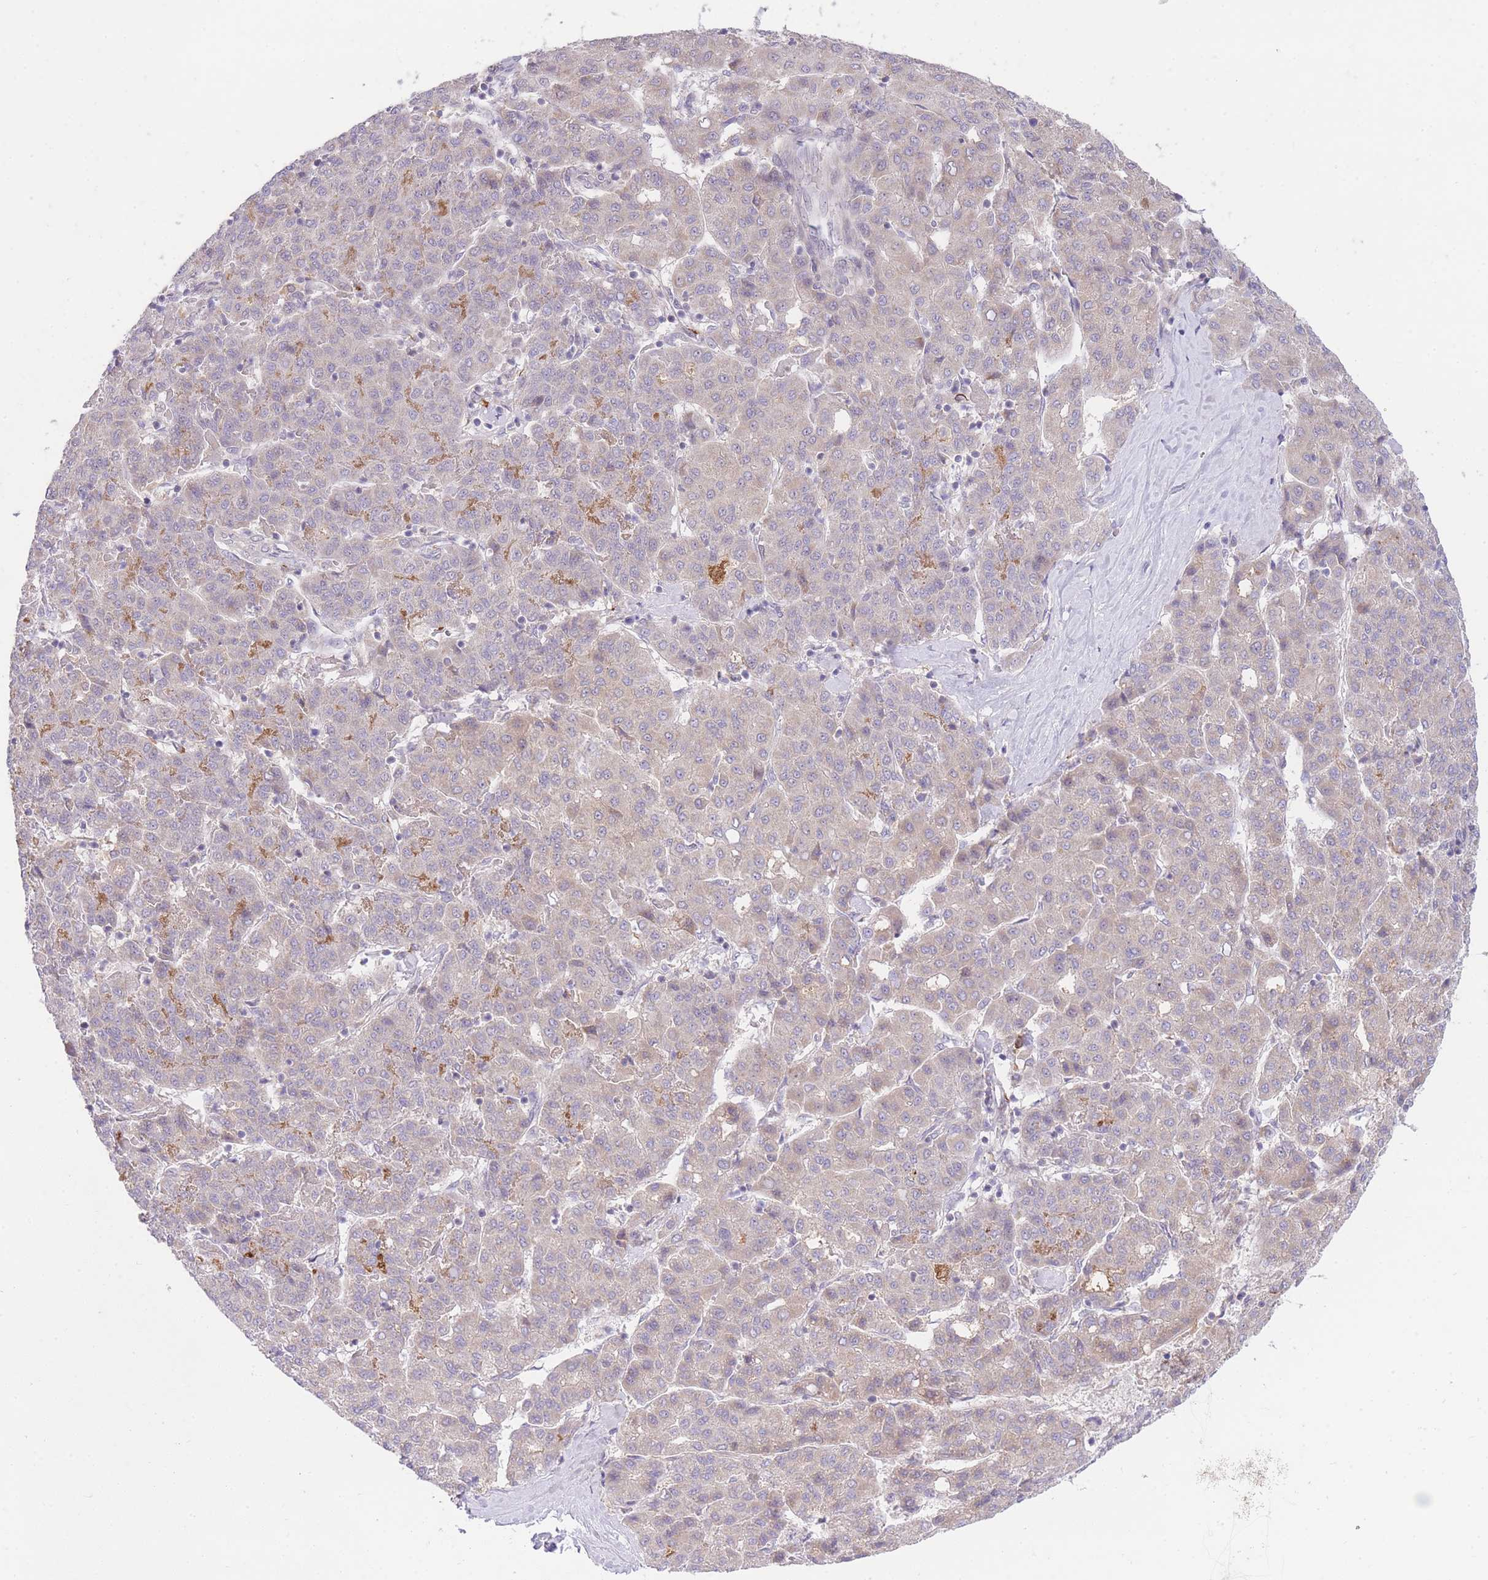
{"staining": {"intensity": "negative", "quantity": "none", "location": "none"}, "tissue": "liver cancer", "cell_type": "Tumor cells", "image_type": "cancer", "snomed": [{"axis": "morphology", "description": "Carcinoma, Hepatocellular, NOS"}, {"axis": "topography", "description": "Liver"}], "caption": "This is an immunohistochemistry micrograph of liver cancer. There is no positivity in tumor cells.", "gene": "SLC25A33", "patient": {"sex": "male", "age": 65}}